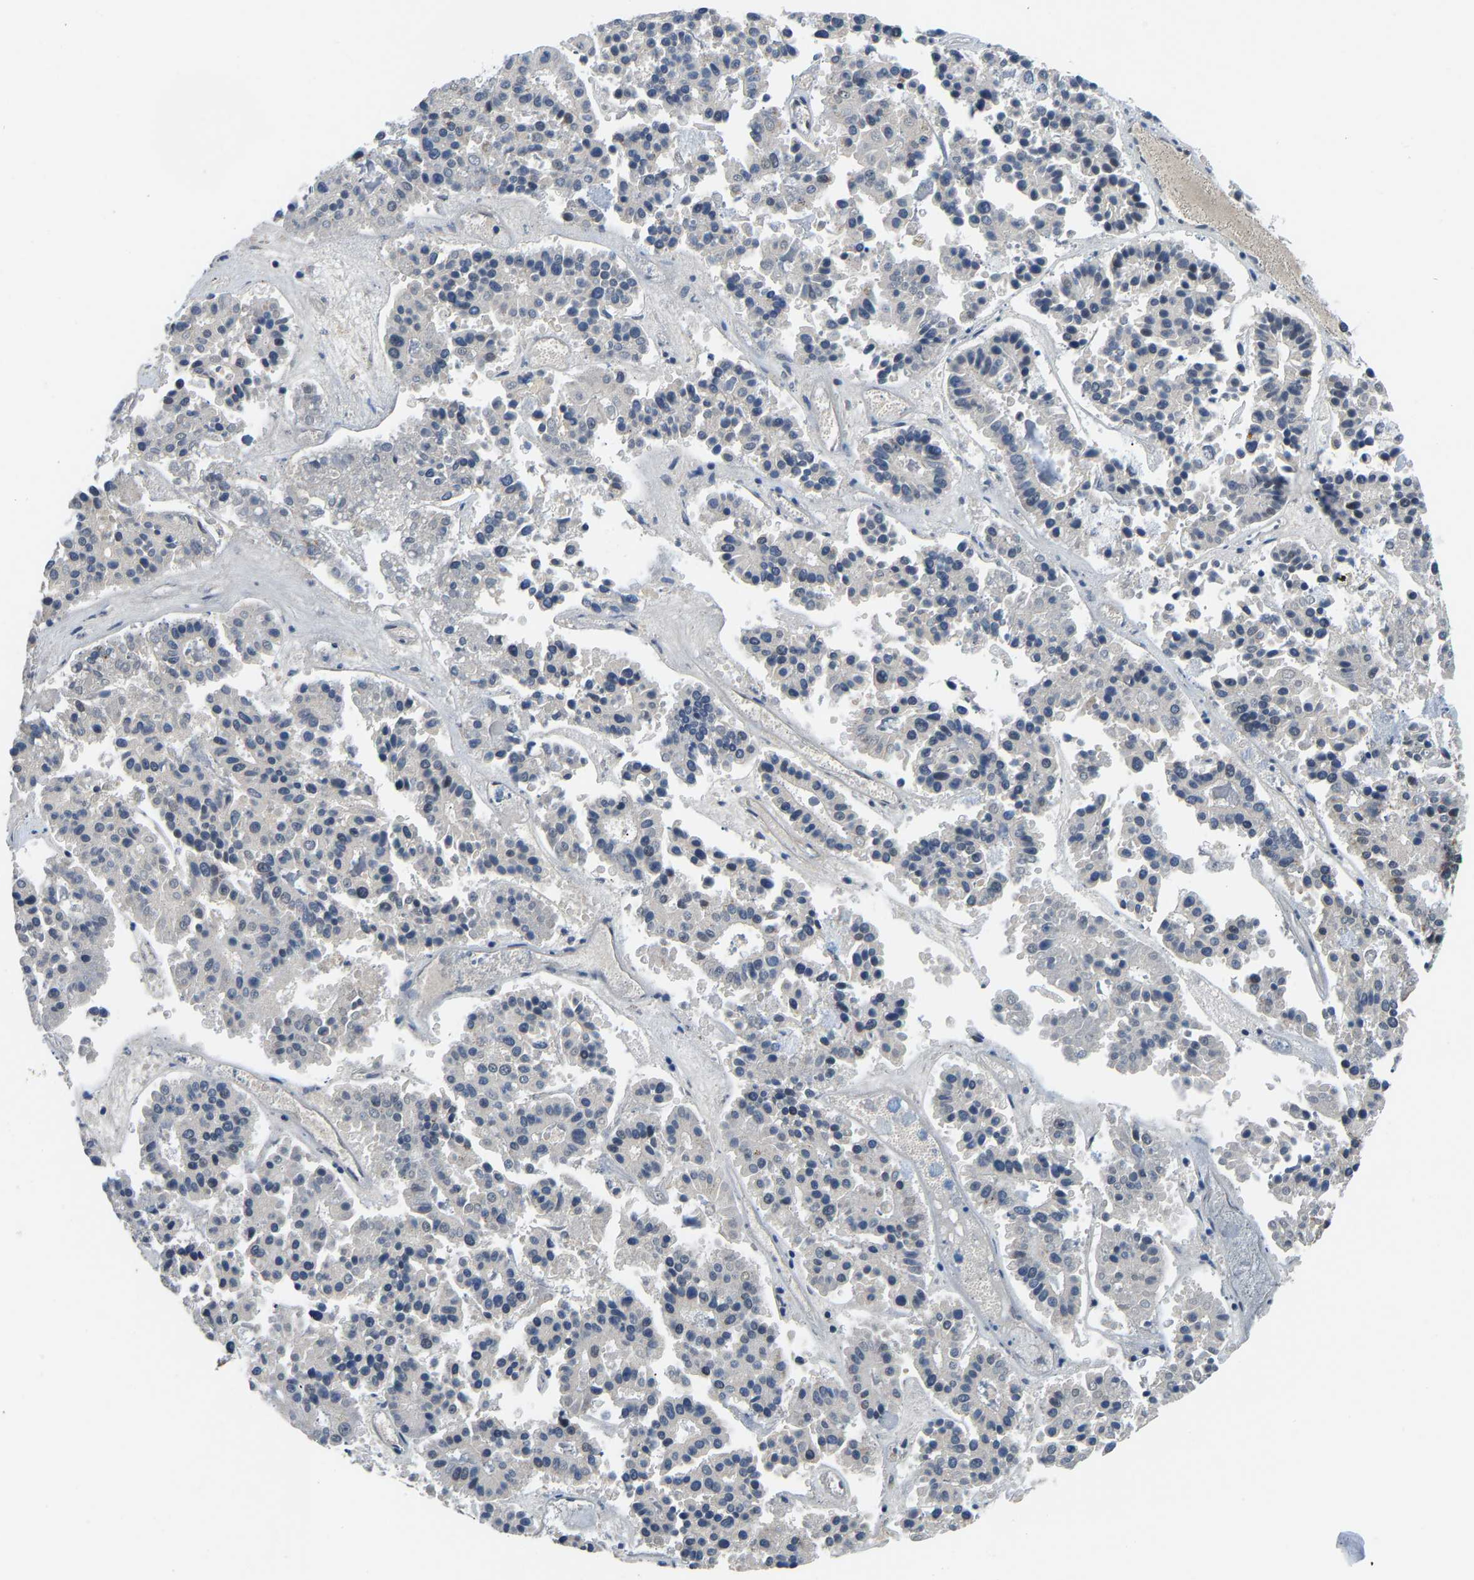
{"staining": {"intensity": "negative", "quantity": "none", "location": "none"}, "tissue": "pancreatic cancer", "cell_type": "Tumor cells", "image_type": "cancer", "snomed": [{"axis": "morphology", "description": "Adenocarcinoma, NOS"}, {"axis": "topography", "description": "Pancreas"}], "caption": "DAB (3,3'-diaminobenzidine) immunohistochemical staining of pancreatic cancer exhibits no significant staining in tumor cells.", "gene": "GIMAP7", "patient": {"sex": "male", "age": 50}}